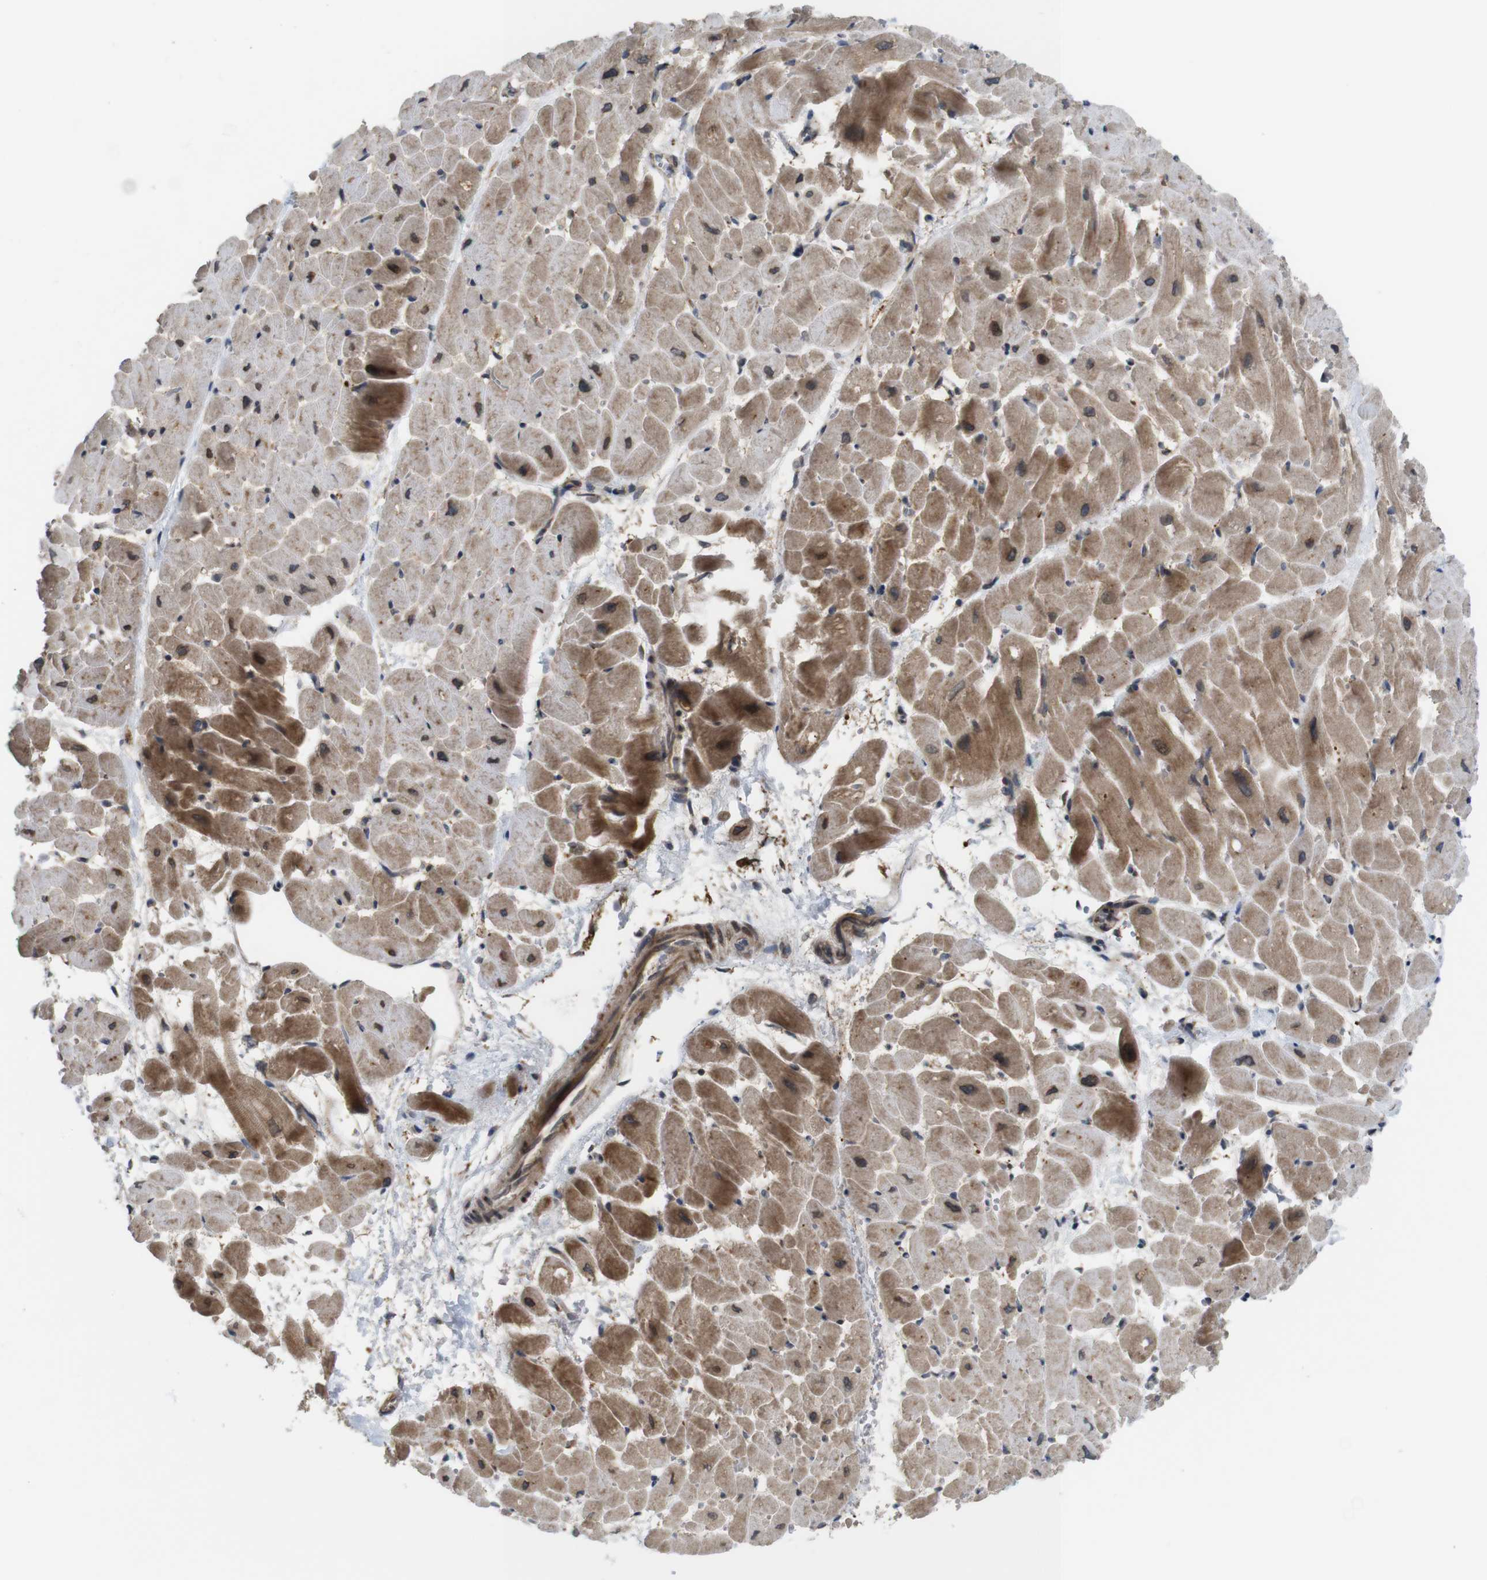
{"staining": {"intensity": "moderate", "quantity": ">75%", "location": "cytoplasmic/membranous,nuclear"}, "tissue": "heart muscle", "cell_type": "Cardiomyocytes", "image_type": "normal", "snomed": [{"axis": "morphology", "description": "Normal tissue, NOS"}, {"axis": "topography", "description": "Heart"}], "caption": "A micrograph of heart muscle stained for a protein displays moderate cytoplasmic/membranous,nuclear brown staining in cardiomyocytes. Nuclei are stained in blue.", "gene": "EFCAB14", "patient": {"sex": "male", "age": 45}}